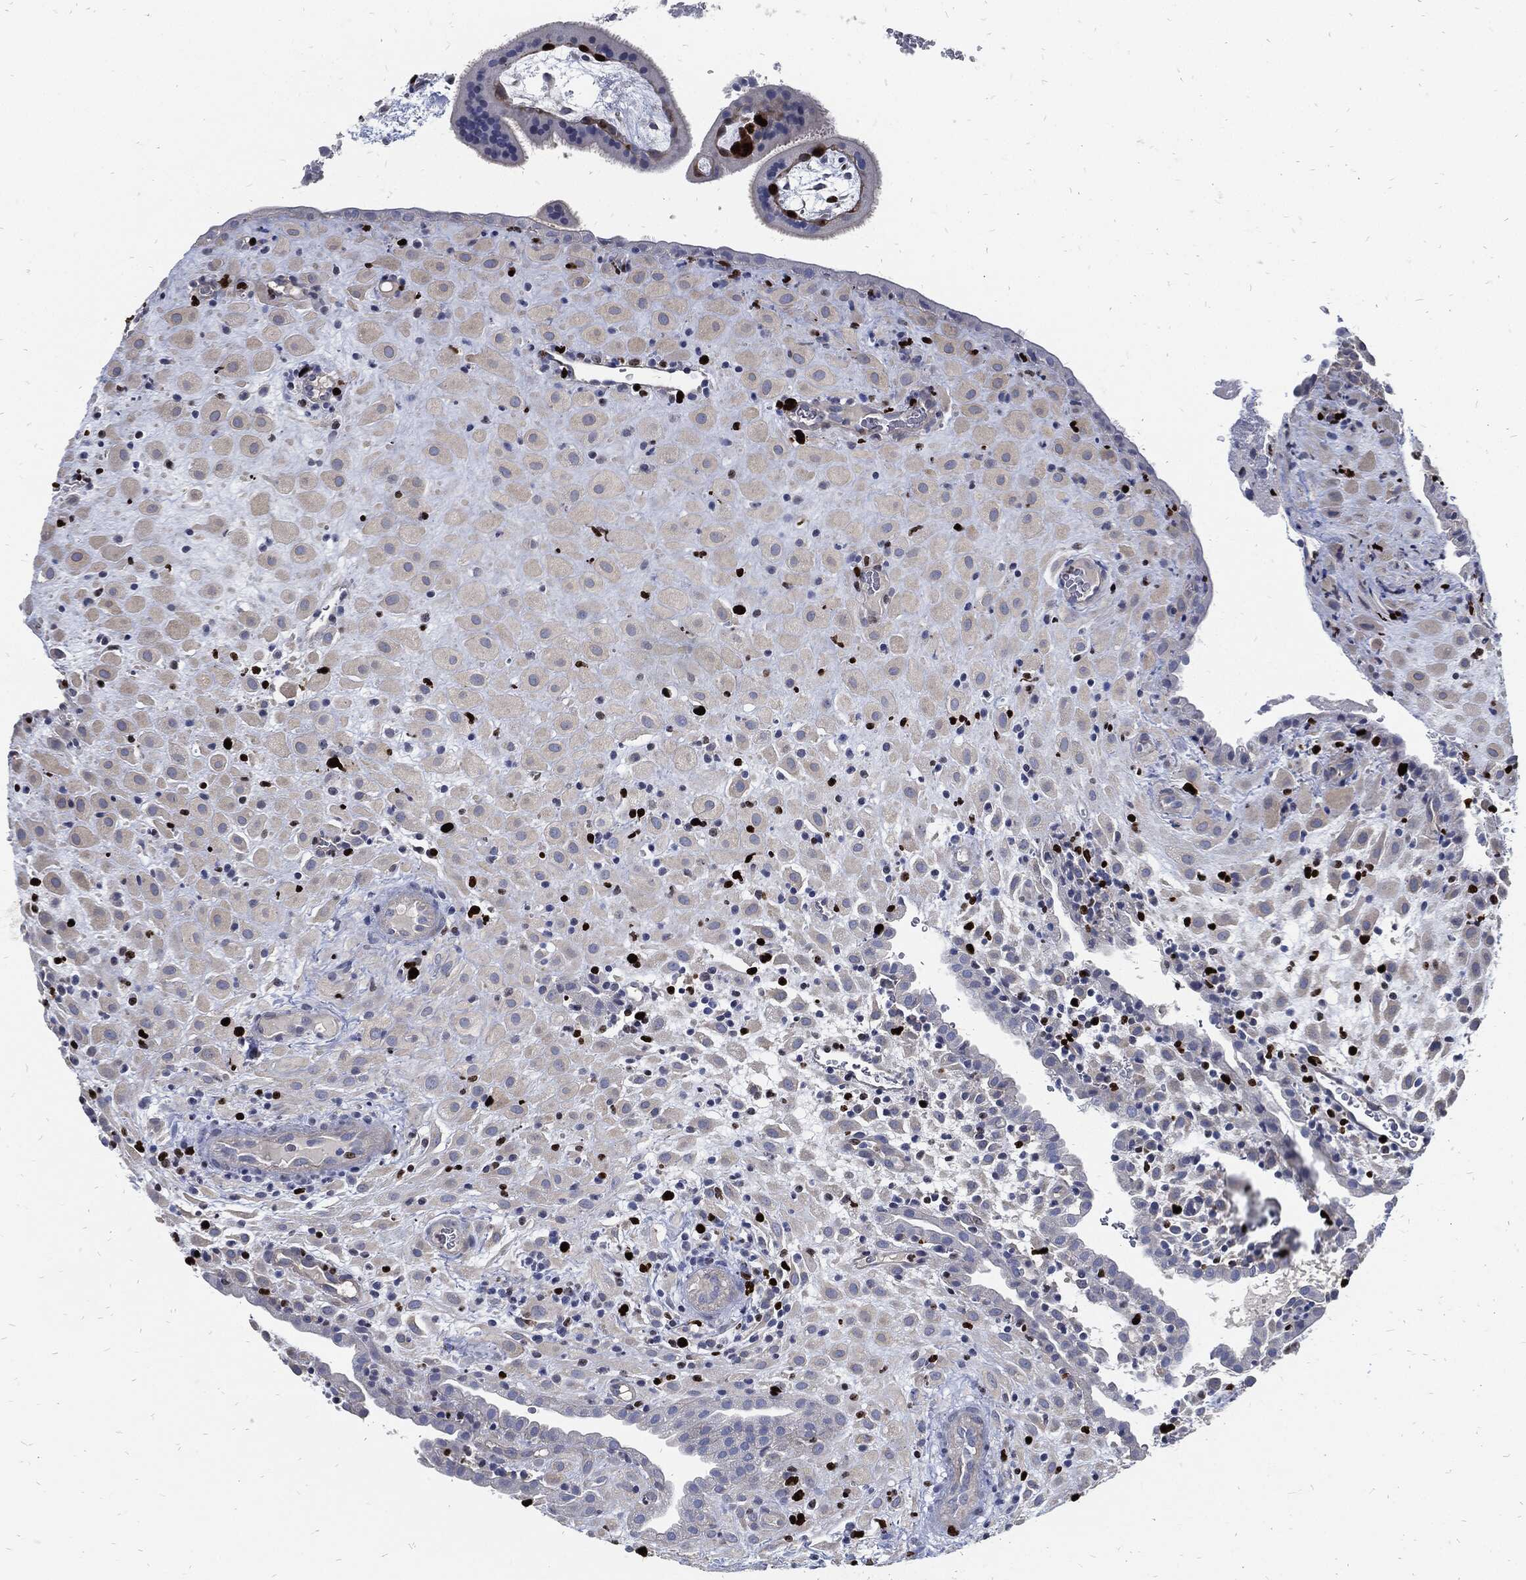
{"staining": {"intensity": "negative", "quantity": "none", "location": "none"}, "tissue": "placenta", "cell_type": "Decidual cells", "image_type": "normal", "snomed": [{"axis": "morphology", "description": "Normal tissue, NOS"}, {"axis": "topography", "description": "Placenta"}], "caption": "DAB (3,3'-diaminobenzidine) immunohistochemical staining of unremarkable human placenta exhibits no significant staining in decidual cells. The staining was performed using DAB to visualize the protein expression in brown, while the nuclei were stained in blue with hematoxylin (Magnification: 20x).", "gene": "MKI67", "patient": {"sex": "female", "age": 19}}